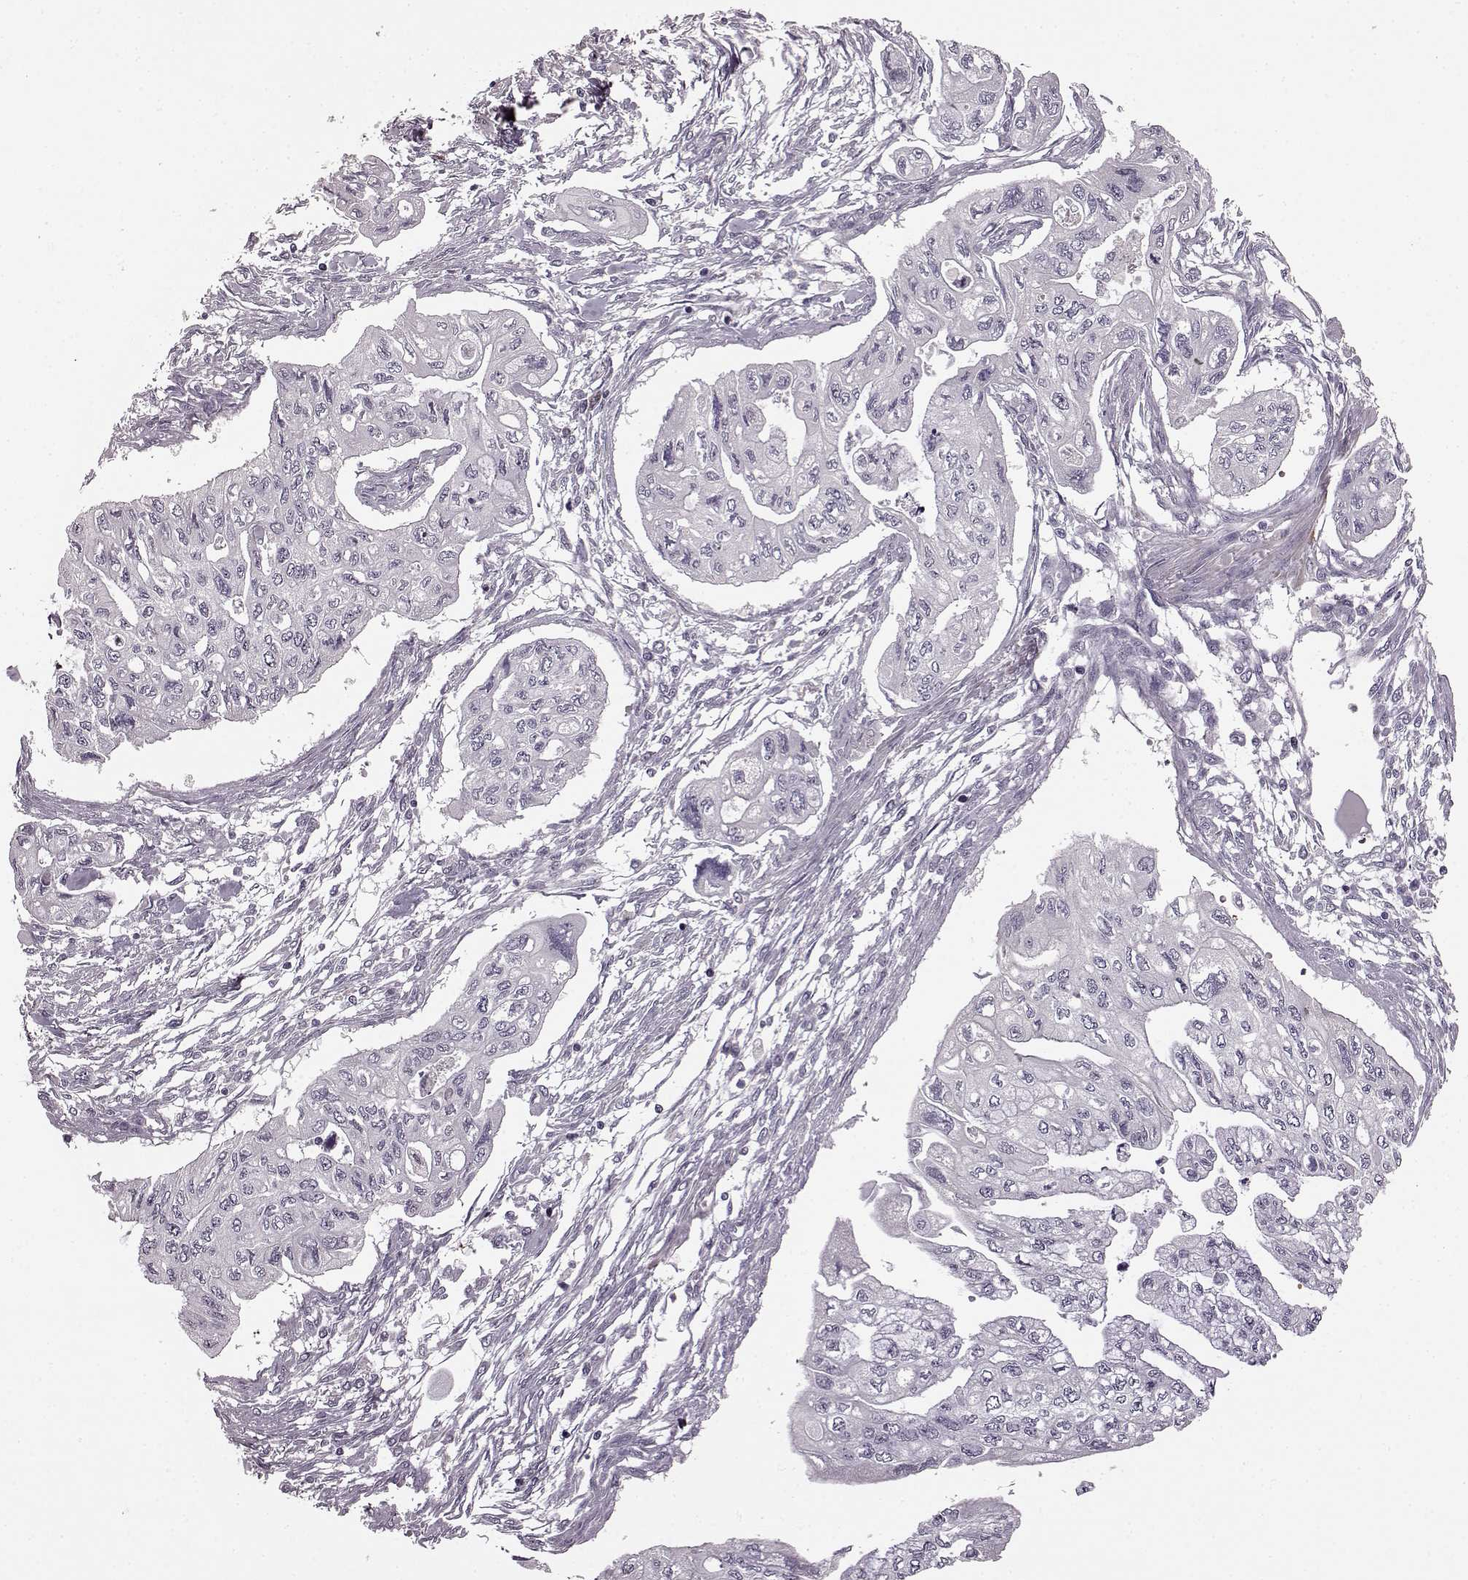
{"staining": {"intensity": "negative", "quantity": "none", "location": "none"}, "tissue": "pancreatic cancer", "cell_type": "Tumor cells", "image_type": "cancer", "snomed": [{"axis": "morphology", "description": "Adenocarcinoma, NOS"}, {"axis": "topography", "description": "Pancreas"}], "caption": "This is an IHC micrograph of adenocarcinoma (pancreatic). There is no staining in tumor cells.", "gene": "CNGA3", "patient": {"sex": "female", "age": 76}}